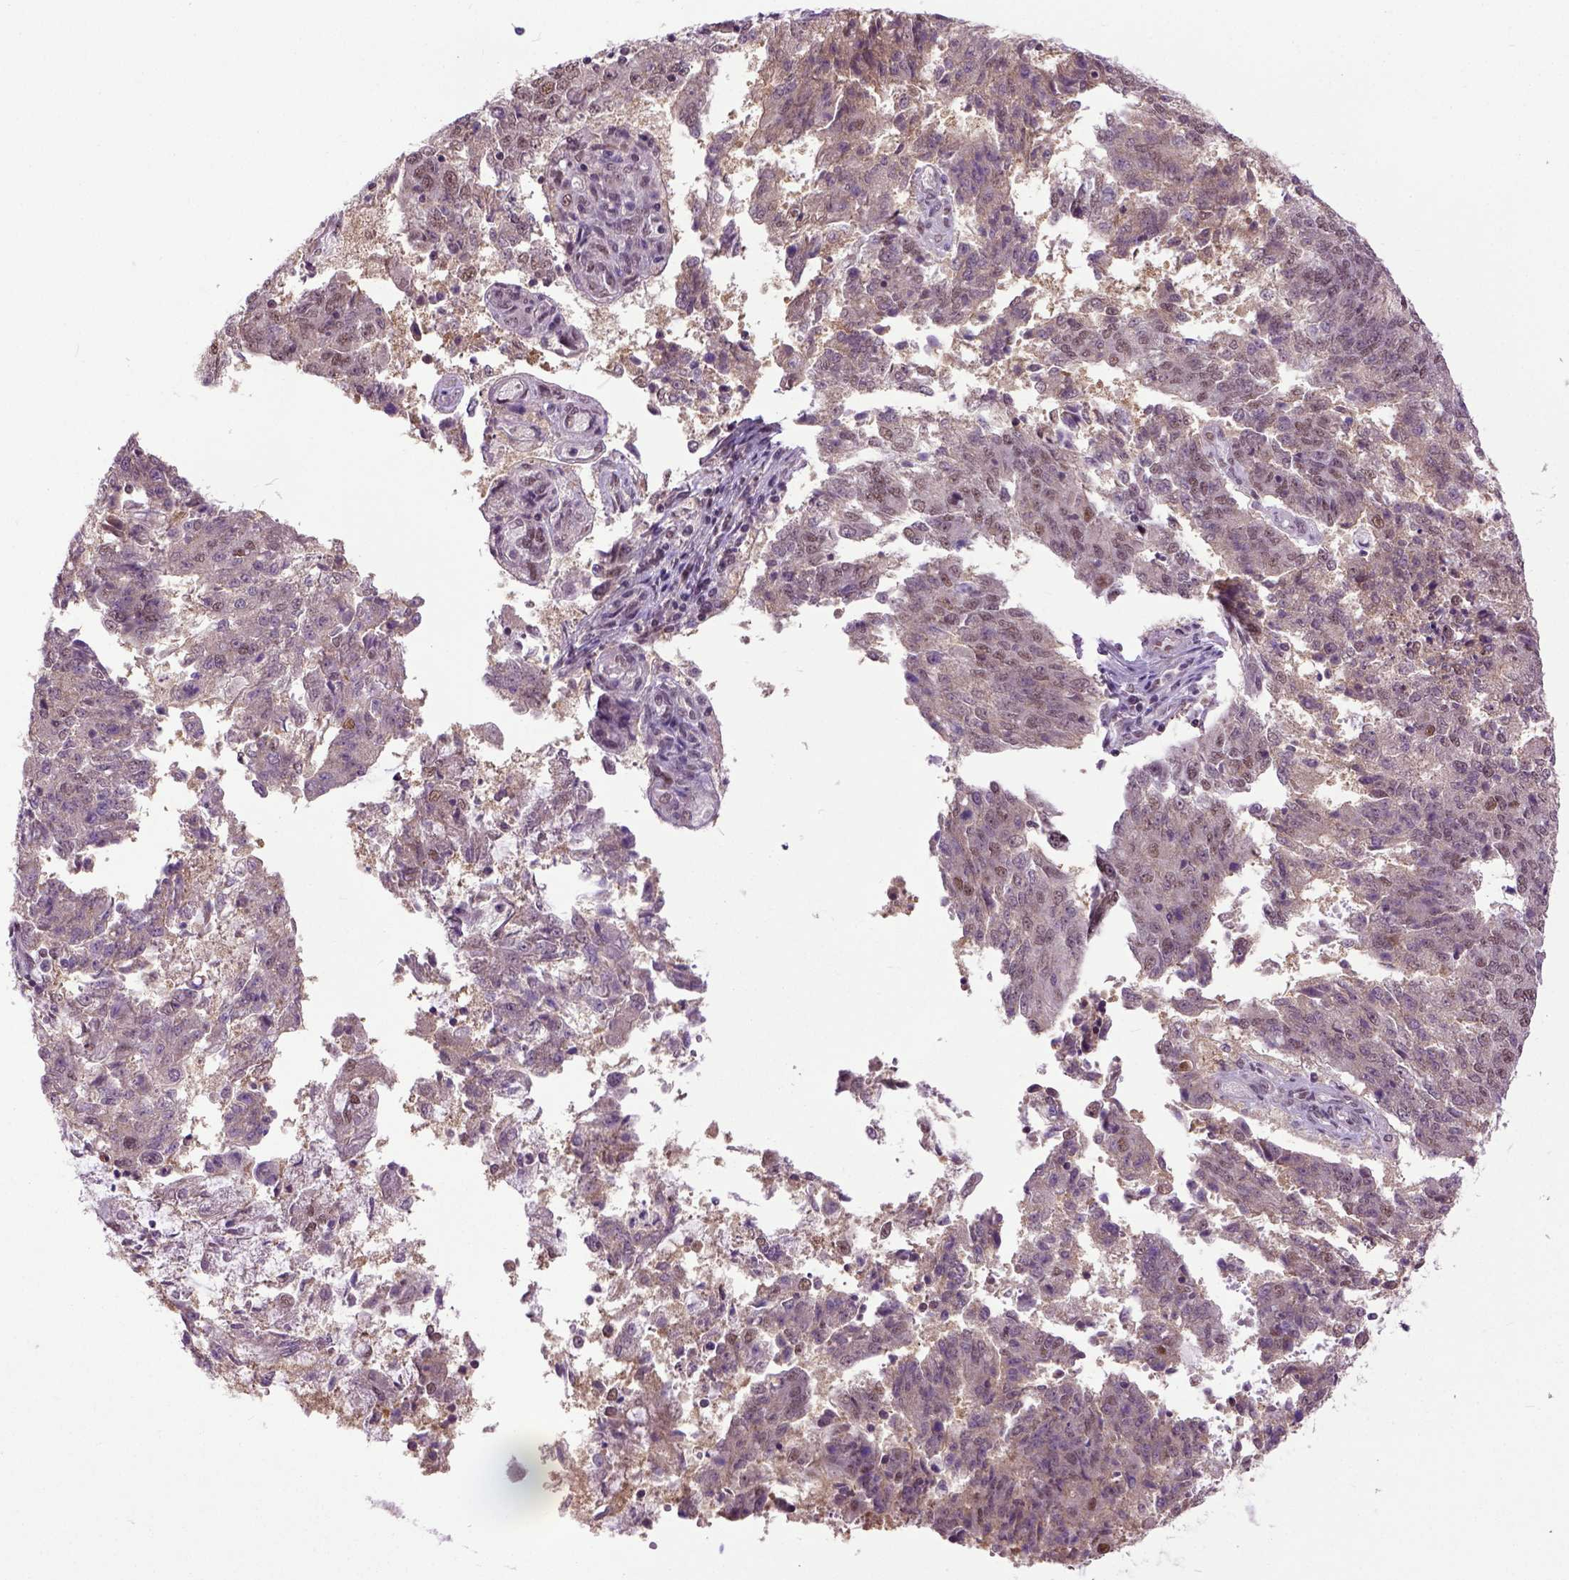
{"staining": {"intensity": "moderate", "quantity": ">75%", "location": "cytoplasmic/membranous,nuclear"}, "tissue": "endometrial cancer", "cell_type": "Tumor cells", "image_type": "cancer", "snomed": [{"axis": "morphology", "description": "Adenocarcinoma, NOS"}, {"axis": "topography", "description": "Endometrium"}], "caption": "High-magnification brightfield microscopy of endometrial adenocarcinoma stained with DAB (brown) and counterstained with hematoxylin (blue). tumor cells exhibit moderate cytoplasmic/membranous and nuclear staining is seen in about>75% of cells.", "gene": "UBA3", "patient": {"sex": "female", "age": 82}}